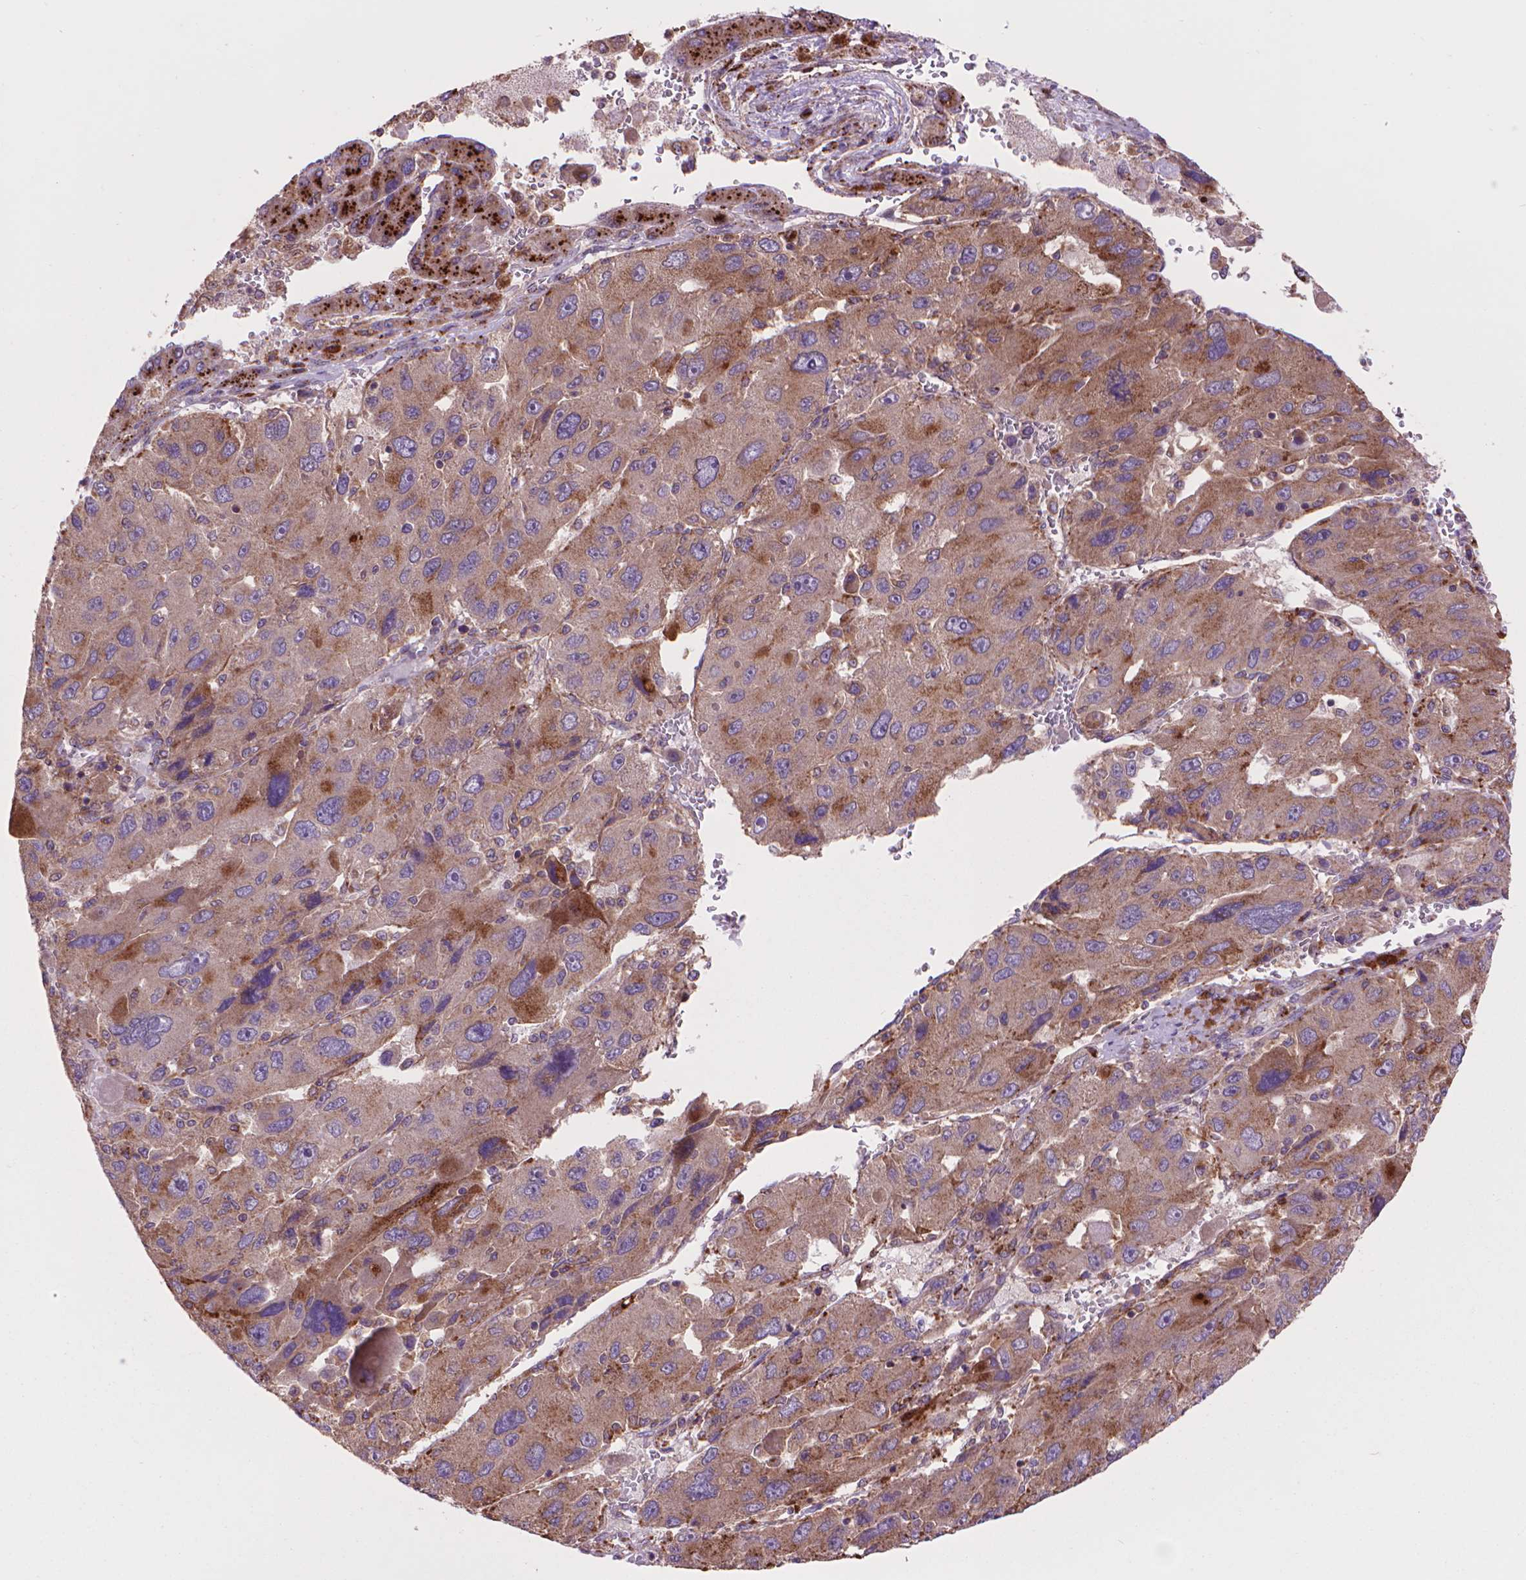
{"staining": {"intensity": "moderate", "quantity": "25%-75%", "location": "cytoplasmic/membranous"}, "tissue": "liver cancer", "cell_type": "Tumor cells", "image_type": "cancer", "snomed": [{"axis": "morphology", "description": "Carcinoma, Hepatocellular, NOS"}, {"axis": "topography", "description": "Liver"}], "caption": "Immunohistochemistry micrograph of neoplastic tissue: human liver cancer (hepatocellular carcinoma) stained using immunohistochemistry (IHC) shows medium levels of moderate protein expression localized specifically in the cytoplasmic/membranous of tumor cells, appearing as a cytoplasmic/membranous brown color.", "gene": "GLB1", "patient": {"sex": "female", "age": 41}}